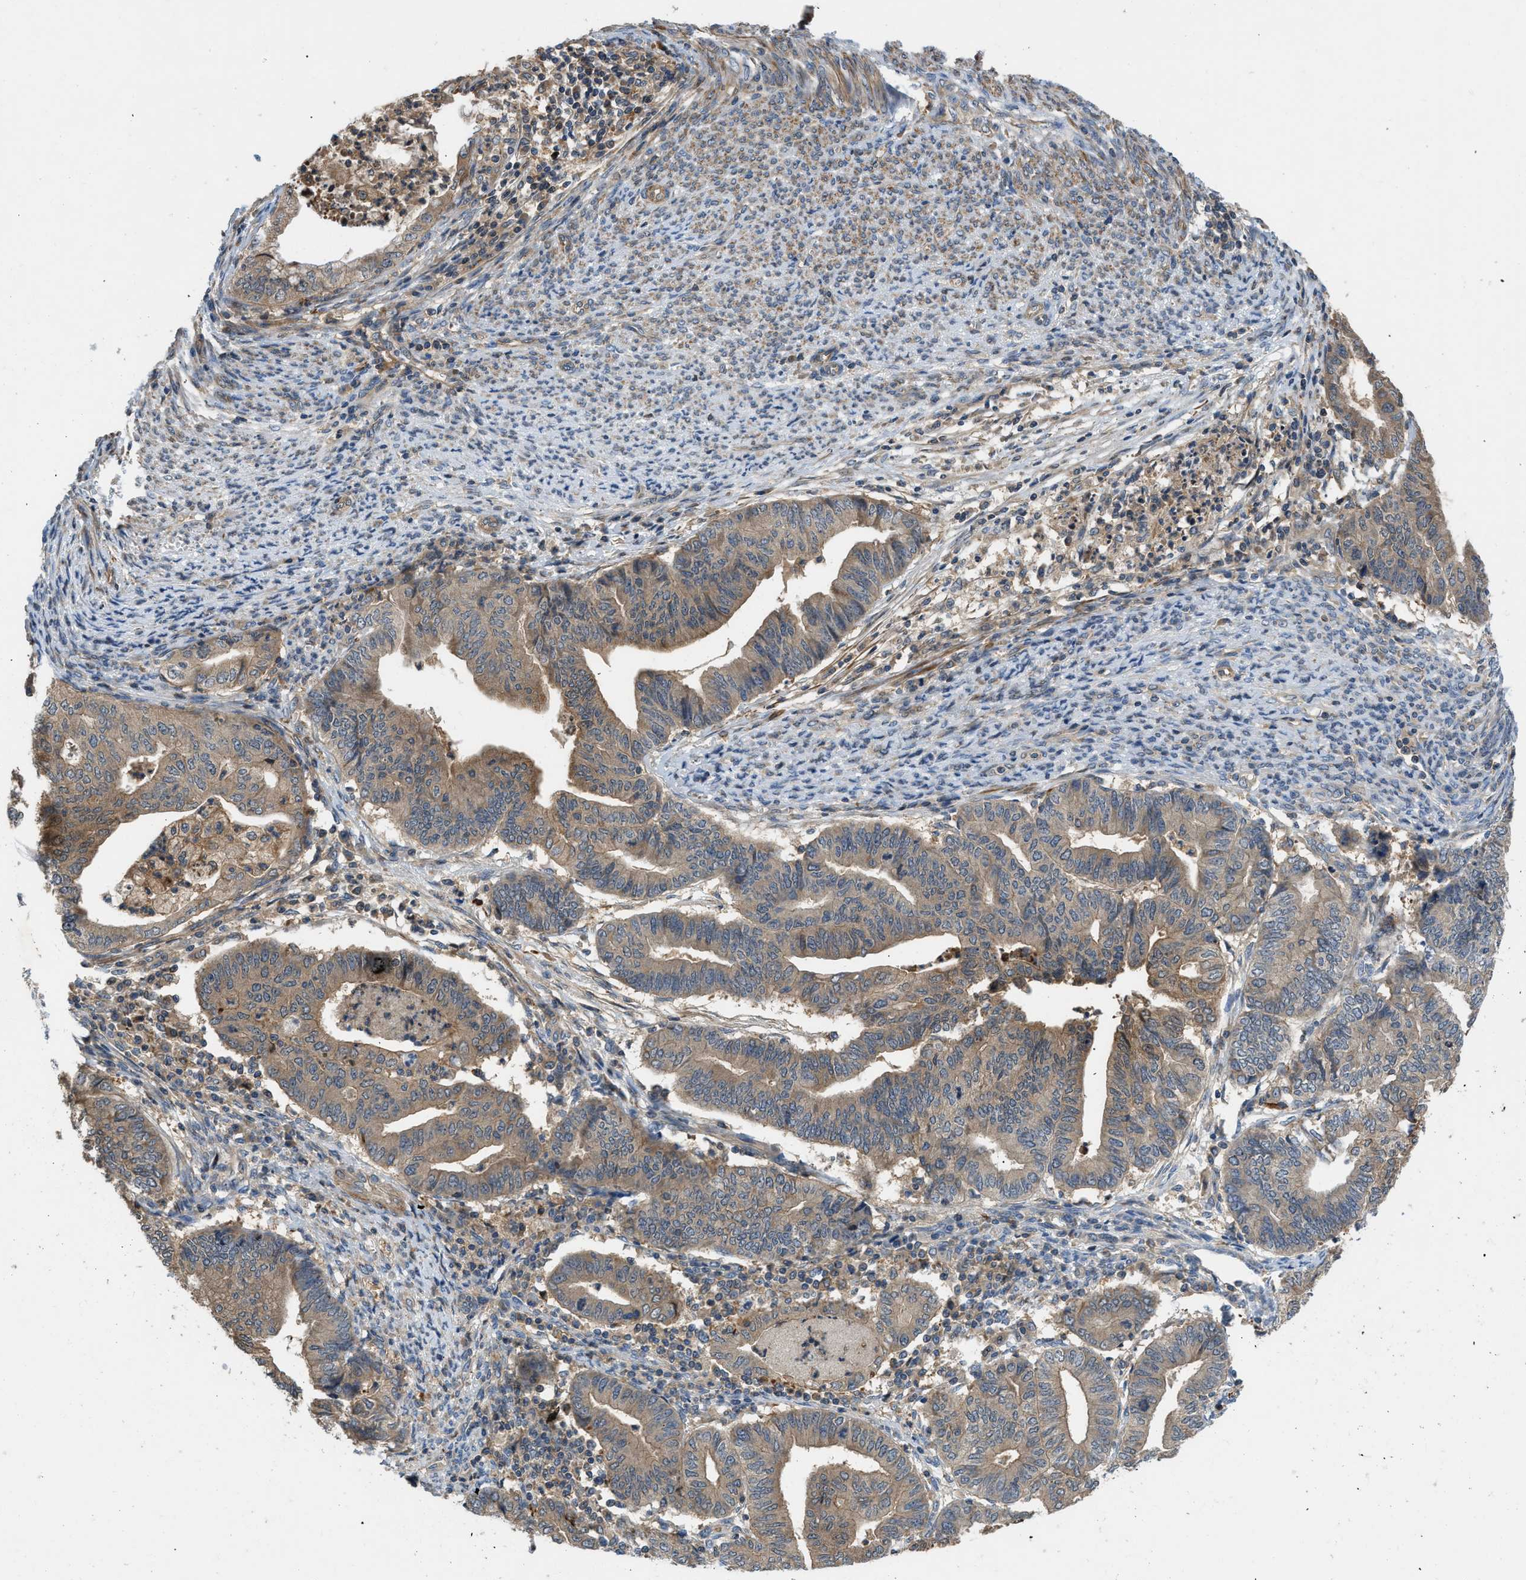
{"staining": {"intensity": "moderate", "quantity": ">75%", "location": "cytoplasmic/membranous"}, "tissue": "endometrial cancer", "cell_type": "Tumor cells", "image_type": "cancer", "snomed": [{"axis": "morphology", "description": "Adenocarcinoma, NOS"}, {"axis": "topography", "description": "Endometrium"}], "caption": "Tumor cells display medium levels of moderate cytoplasmic/membranous expression in approximately >75% of cells in human adenocarcinoma (endometrial).", "gene": "GPR31", "patient": {"sex": "female", "age": 79}}